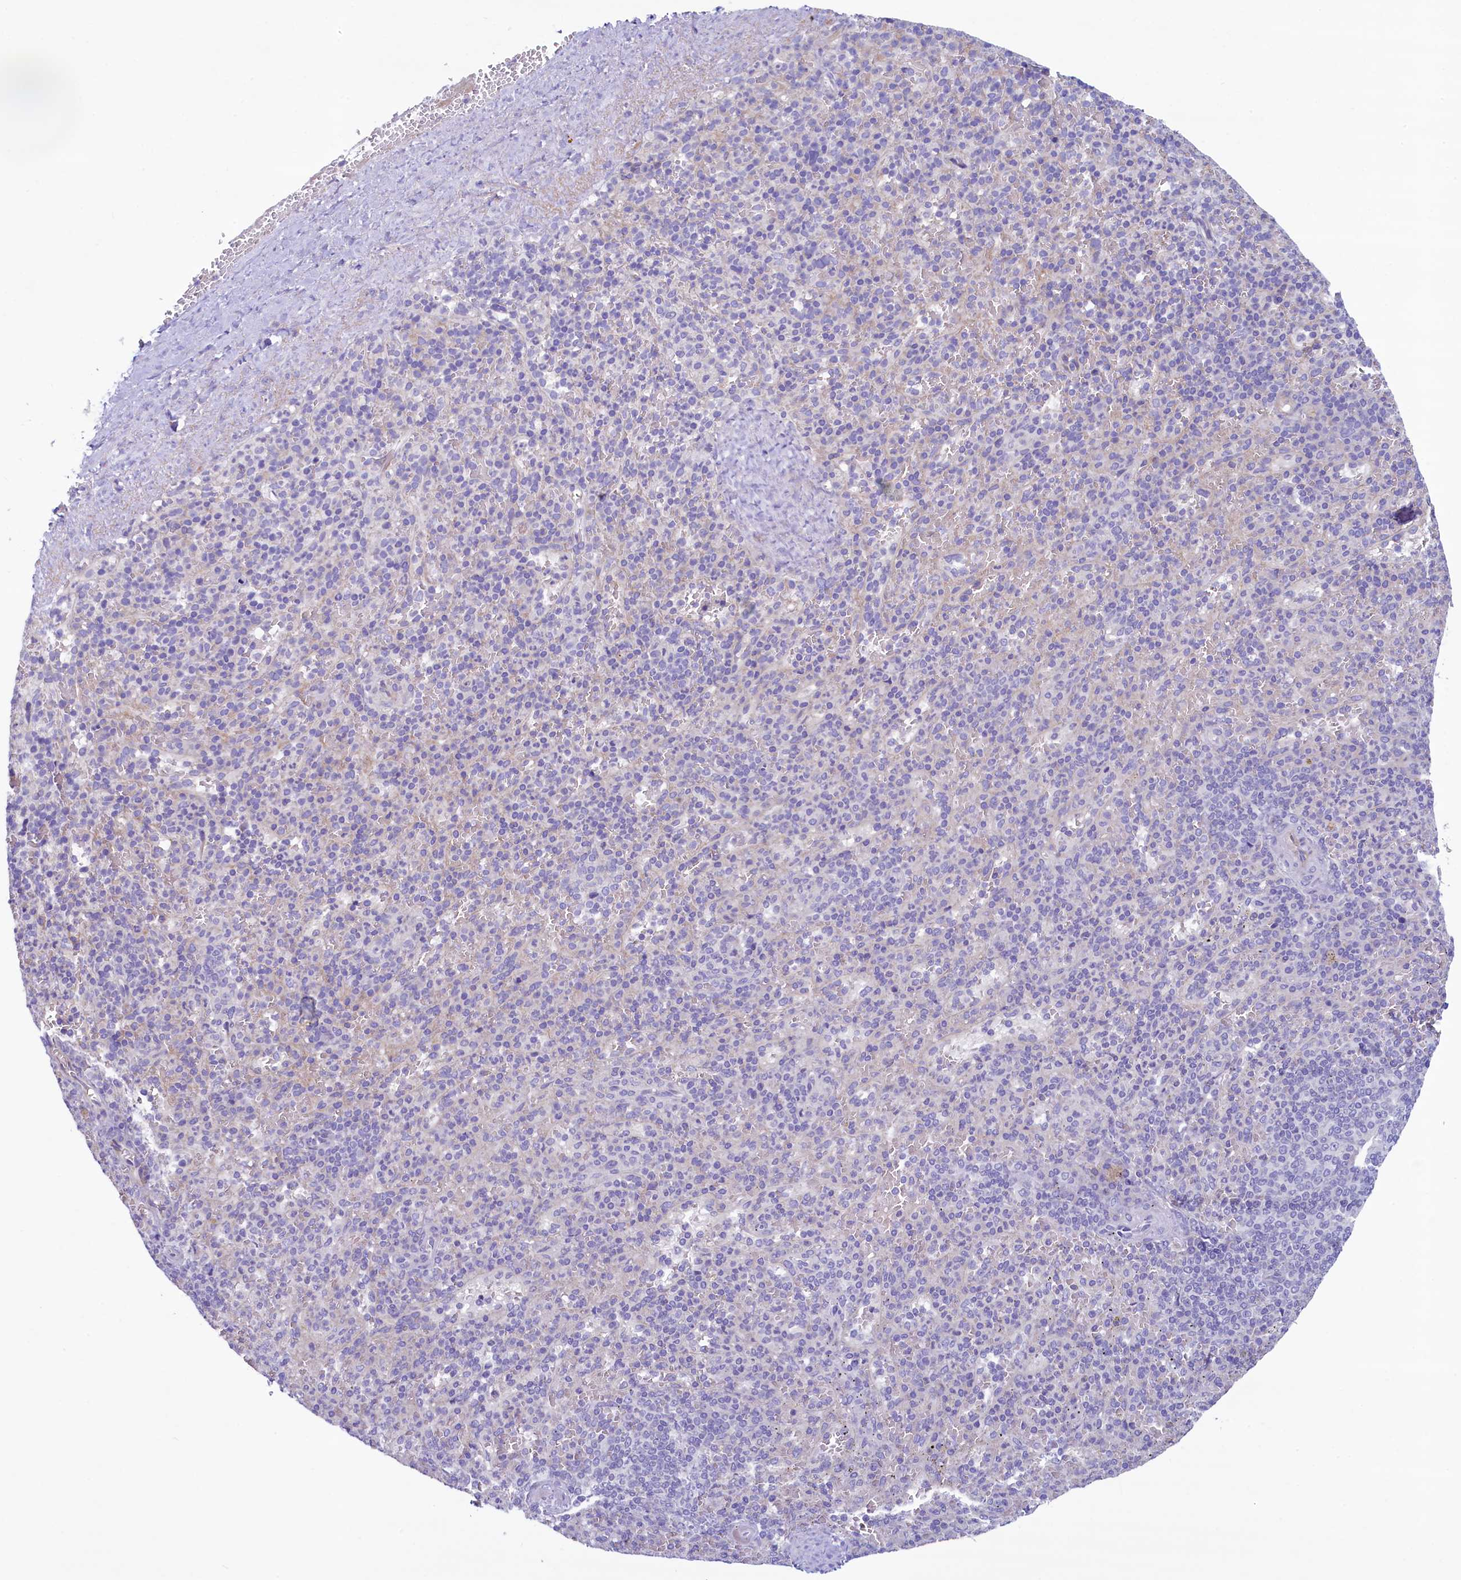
{"staining": {"intensity": "negative", "quantity": "none", "location": "none"}, "tissue": "spleen", "cell_type": "Cells in red pulp", "image_type": "normal", "snomed": [{"axis": "morphology", "description": "Normal tissue, NOS"}, {"axis": "topography", "description": "Spleen"}], "caption": "This is an IHC photomicrograph of unremarkable spleen. There is no positivity in cells in red pulp.", "gene": "KRBOX5", "patient": {"sex": "male", "age": 82}}